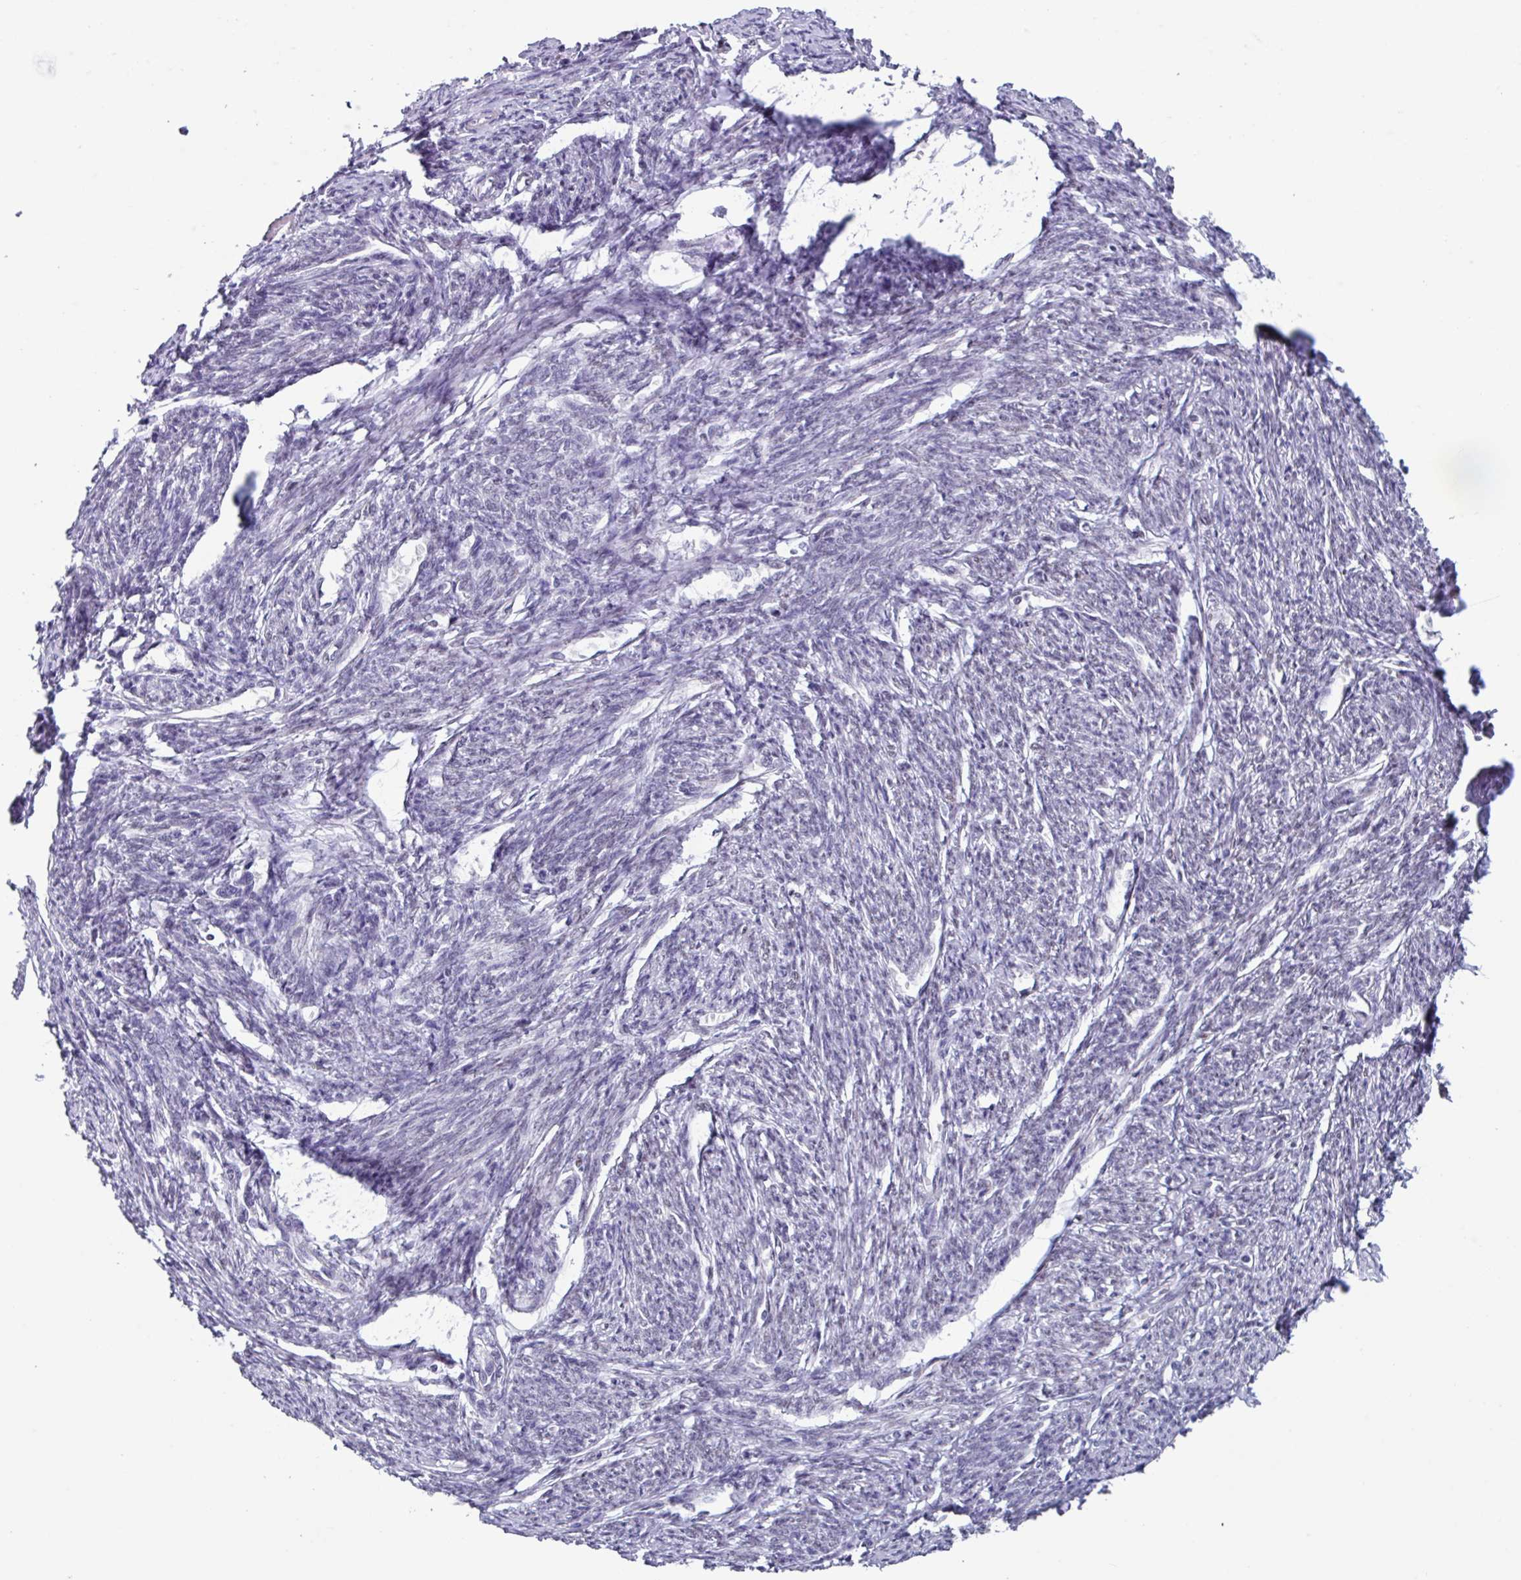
{"staining": {"intensity": "weak", "quantity": "25%-75%", "location": "nuclear"}, "tissue": "smooth muscle", "cell_type": "Smooth muscle cells", "image_type": "normal", "snomed": [{"axis": "morphology", "description": "Normal tissue, NOS"}, {"axis": "topography", "description": "Smooth muscle"}, {"axis": "topography", "description": "Fallopian tube"}], "caption": "The image exhibits a brown stain indicating the presence of a protein in the nuclear of smooth muscle cells in smooth muscle. (IHC, brightfield microscopy, high magnification).", "gene": "PUF60", "patient": {"sex": "female", "age": 59}}